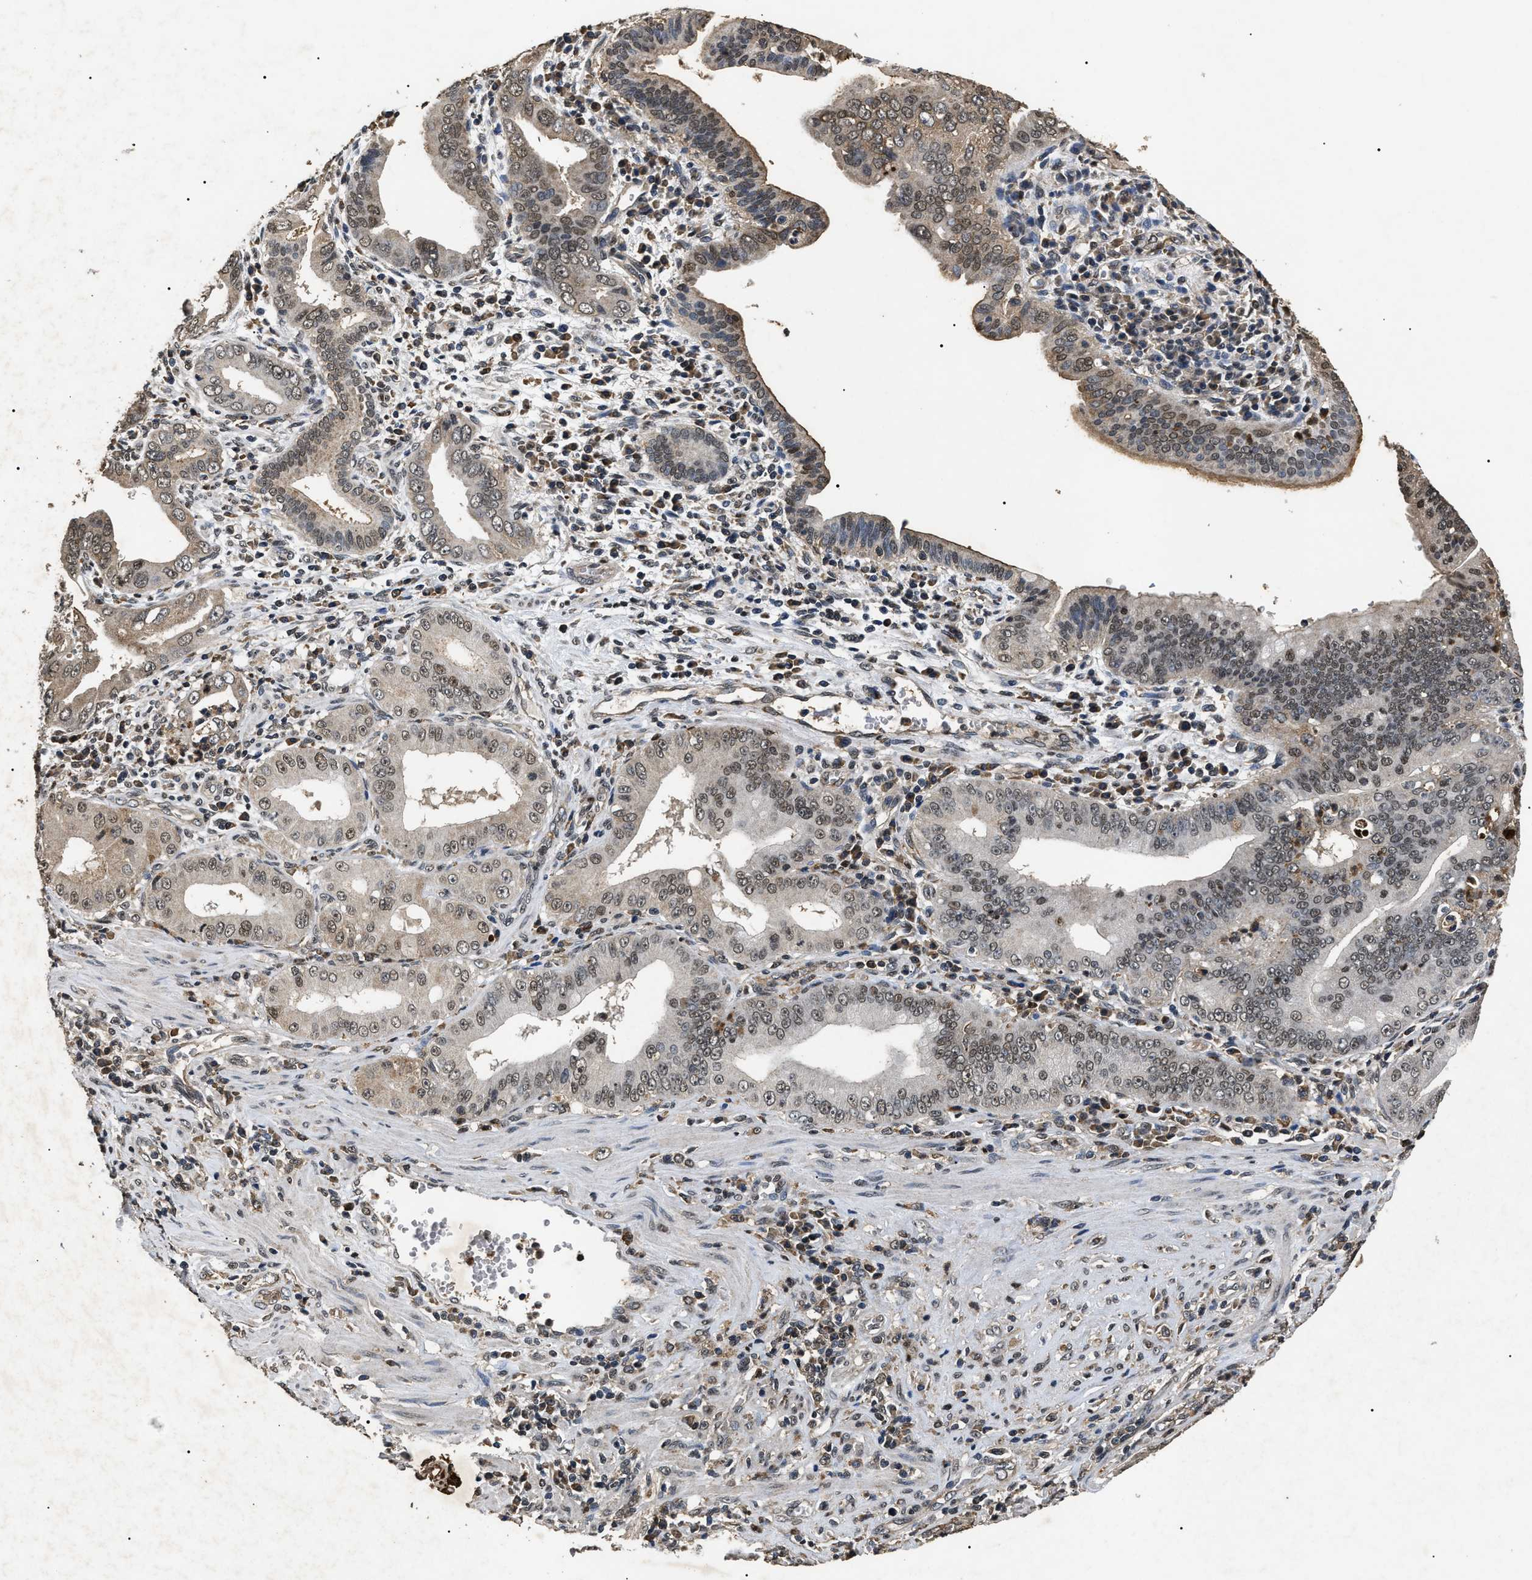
{"staining": {"intensity": "weak", "quantity": ">75%", "location": "cytoplasmic/membranous,nuclear"}, "tissue": "pancreatic cancer", "cell_type": "Tumor cells", "image_type": "cancer", "snomed": [{"axis": "morphology", "description": "Normal tissue, NOS"}, {"axis": "topography", "description": "Lymph node"}], "caption": "Pancreatic cancer stained with immunohistochemistry displays weak cytoplasmic/membranous and nuclear positivity in approximately >75% of tumor cells. (DAB = brown stain, brightfield microscopy at high magnification).", "gene": "ANP32E", "patient": {"sex": "male", "age": 50}}